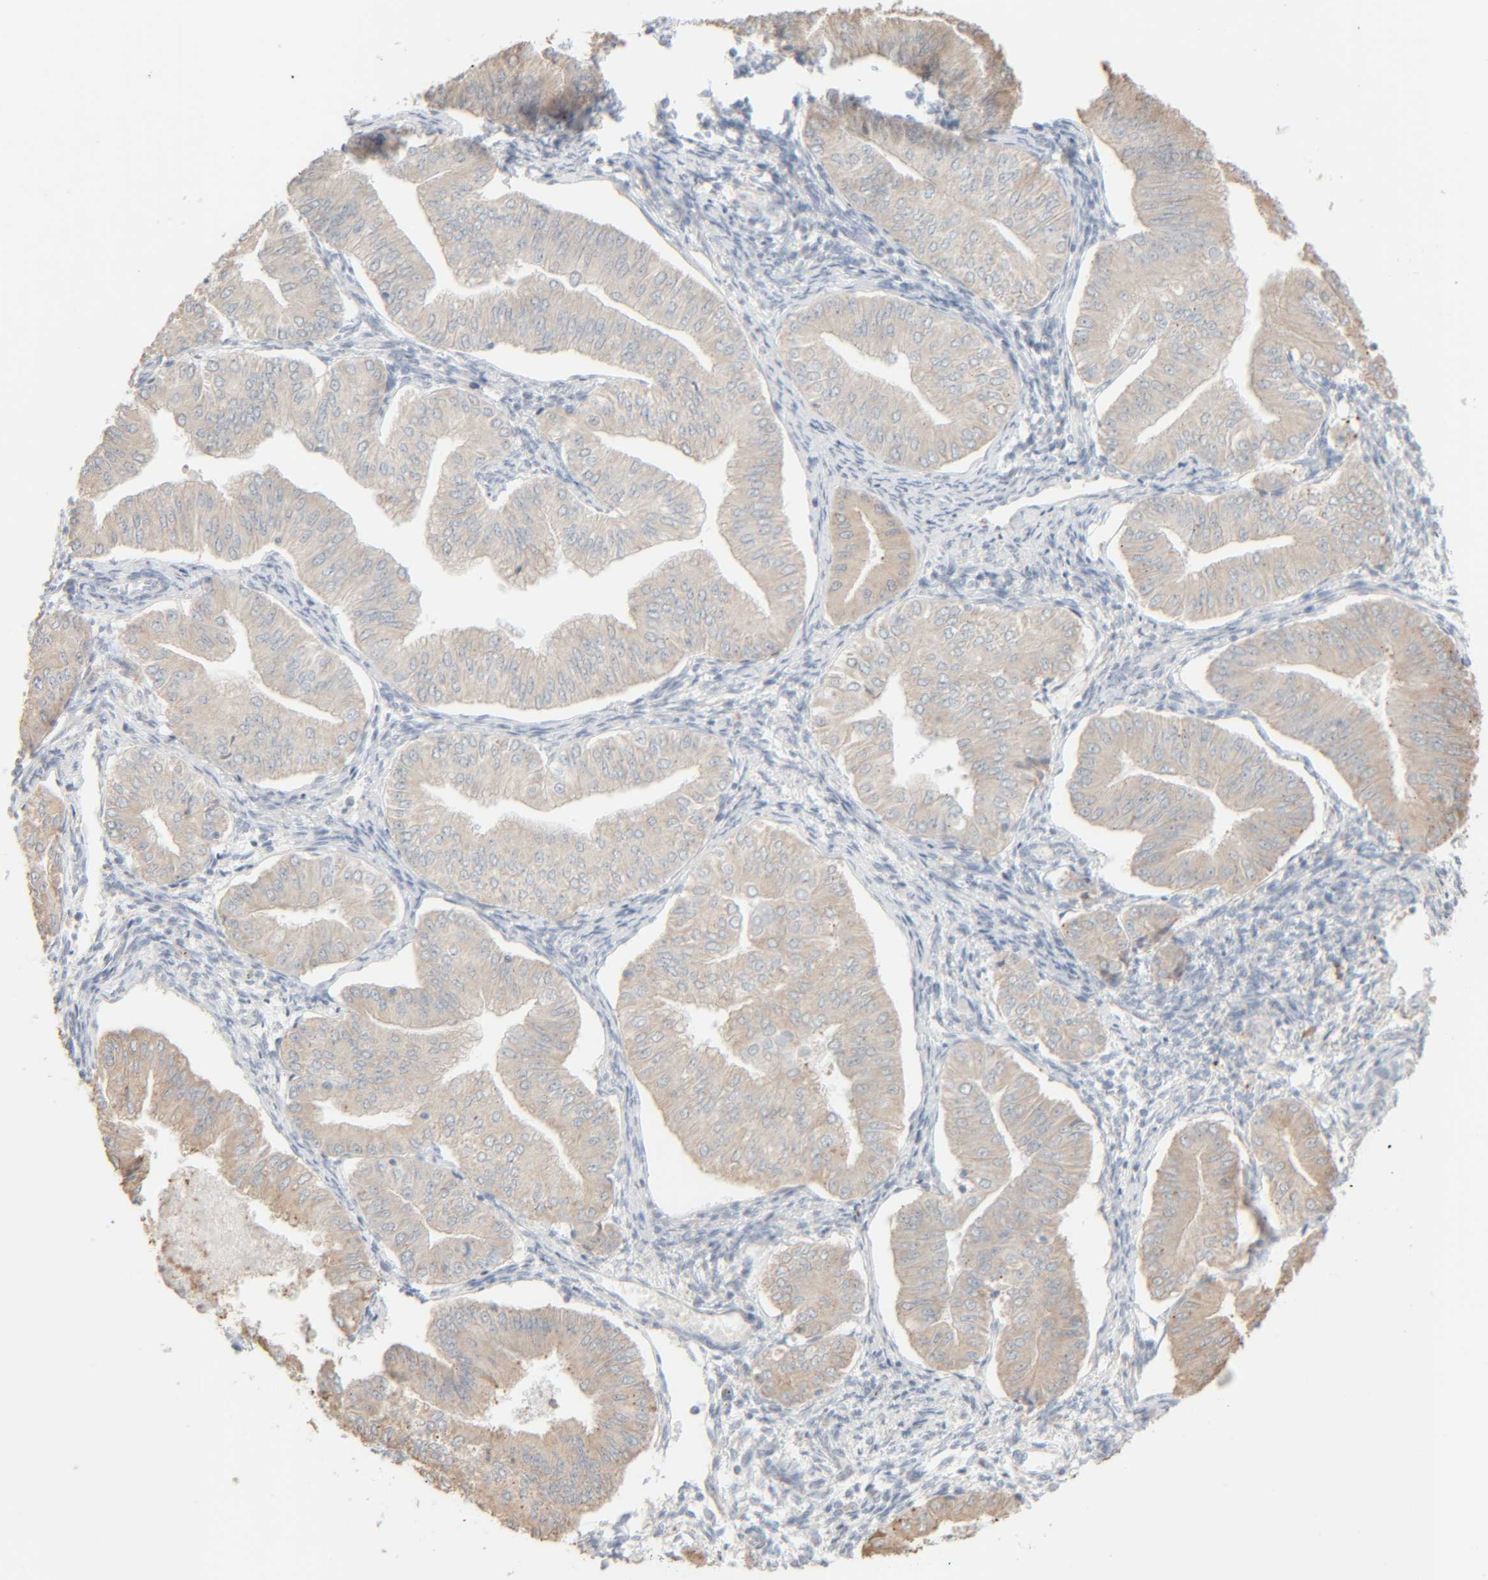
{"staining": {"intensity": "weak", "quantity": "25%-75%", "location": "cytoplasmic/membranous"}, "tissue": "endometrial cancer", "cell_type": "Tumor cells", "image_type": "cancer", "snomed": [{"axis": "morphology", "description": "Normal tissue, NOS"}, {"axis": "morphology", "description": "Adenocarcinoma, NOS"}, {"axis": "topography", "description": "Endometrium"}], "caption": "Immunohistochemical staining of human adenocarcinoma (endometrial) demonstrates low levels of weak cytoplasmic/membranous protein staining in approximately 25%-75% of tumor cells. The protein of interest is stained brown, and the nuclei are stained in blue (DAB IHC with brightfield microscopy, high magnification).", "gene": "RIDA", "patient": {"sex": "female", "age": 53}}